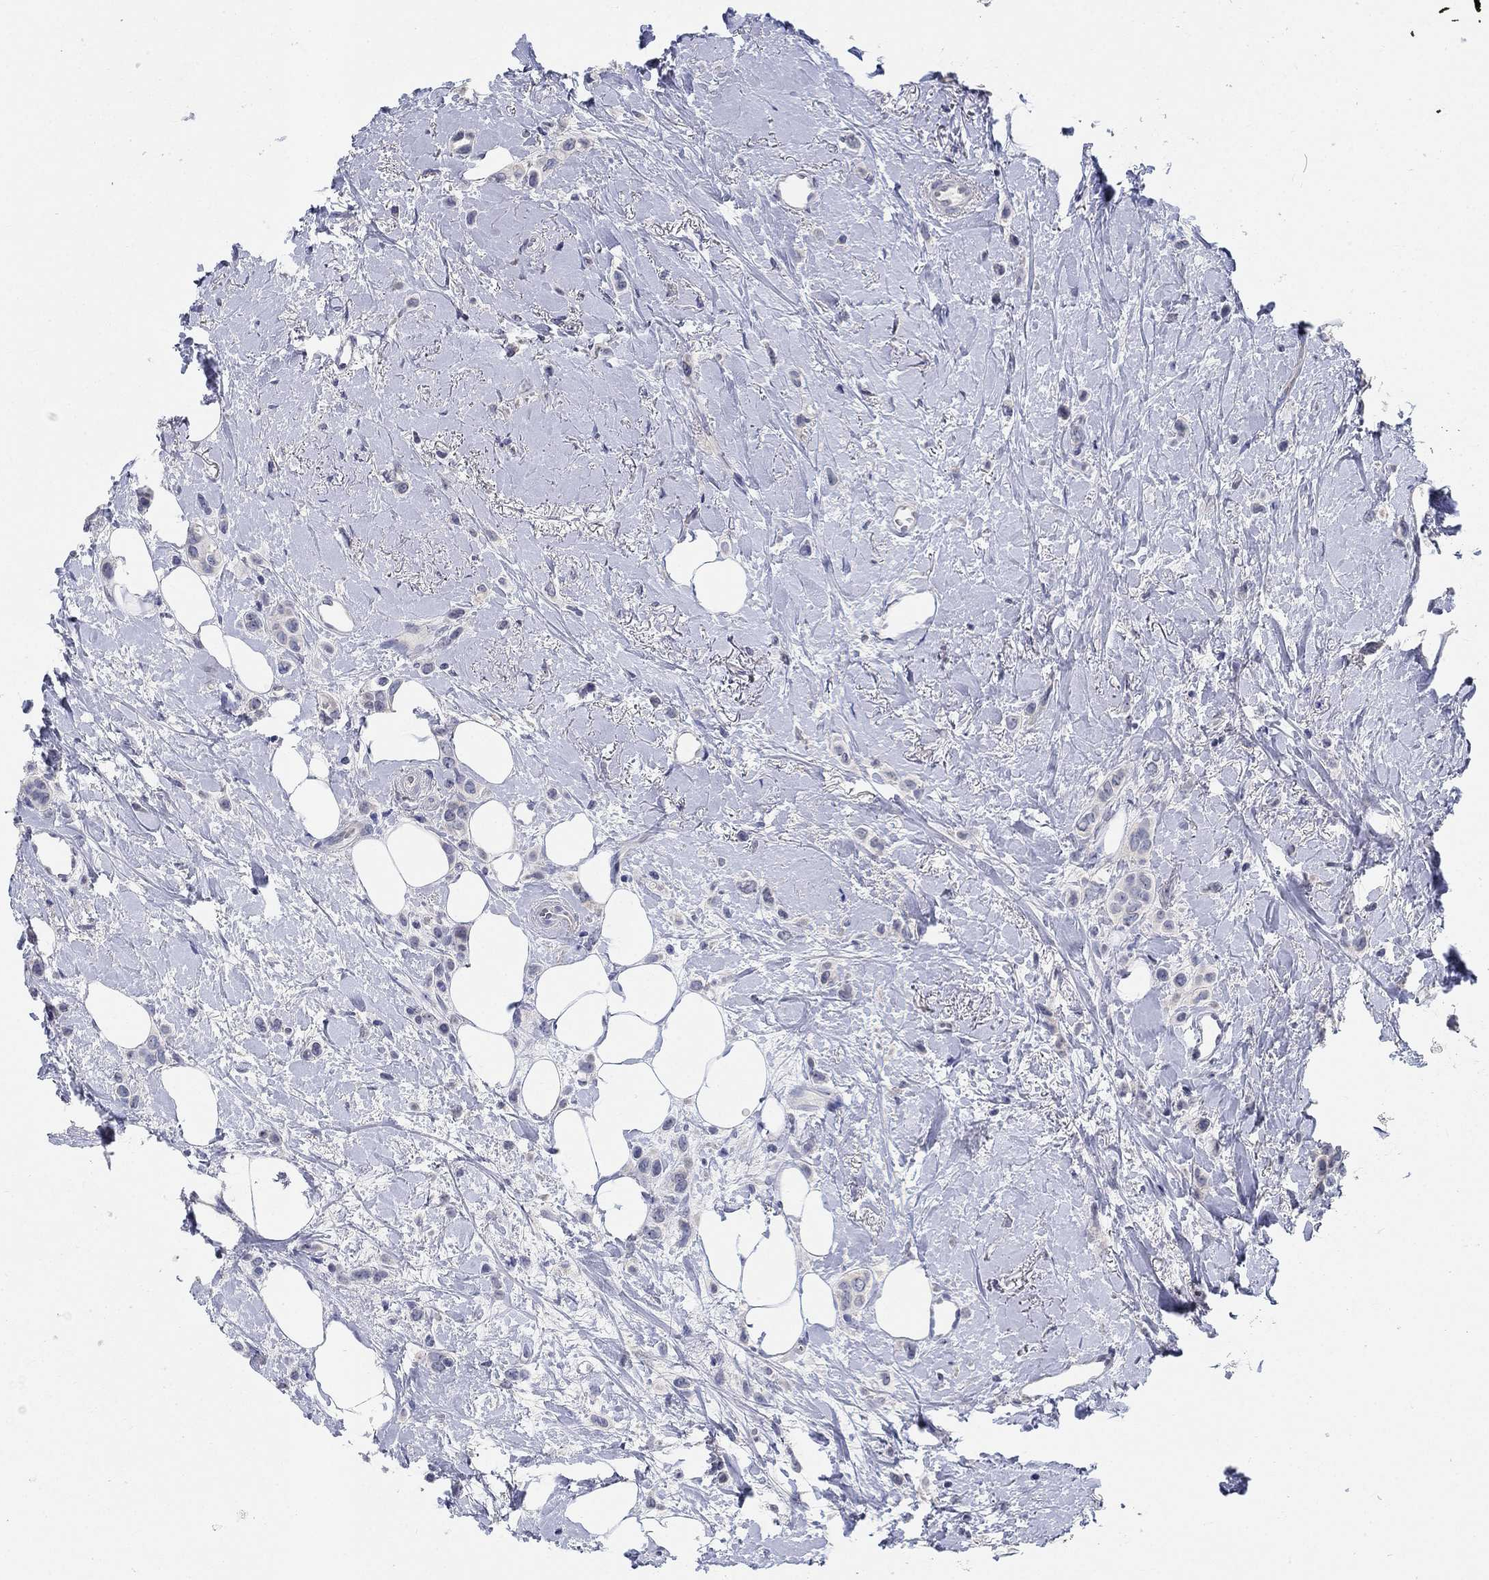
{"staining": {"intensity": "negative", "quantity": "none", "location": "none"}, "tissue": "breast cancer", "cell_type": "Tumor cells", "image_type": "cancer", "snomed": [{"axis": "morphology", "description": "Lobular carcinoma"}, {"axis": "topography", "description": "Breast"}], "caption": "Immunohistochemistry (IHC) of human breast lobular carcinoma shows no staining in tumor cells.", "gene": "SMIM18", "patient": {"sex": "female", "age": 66}}